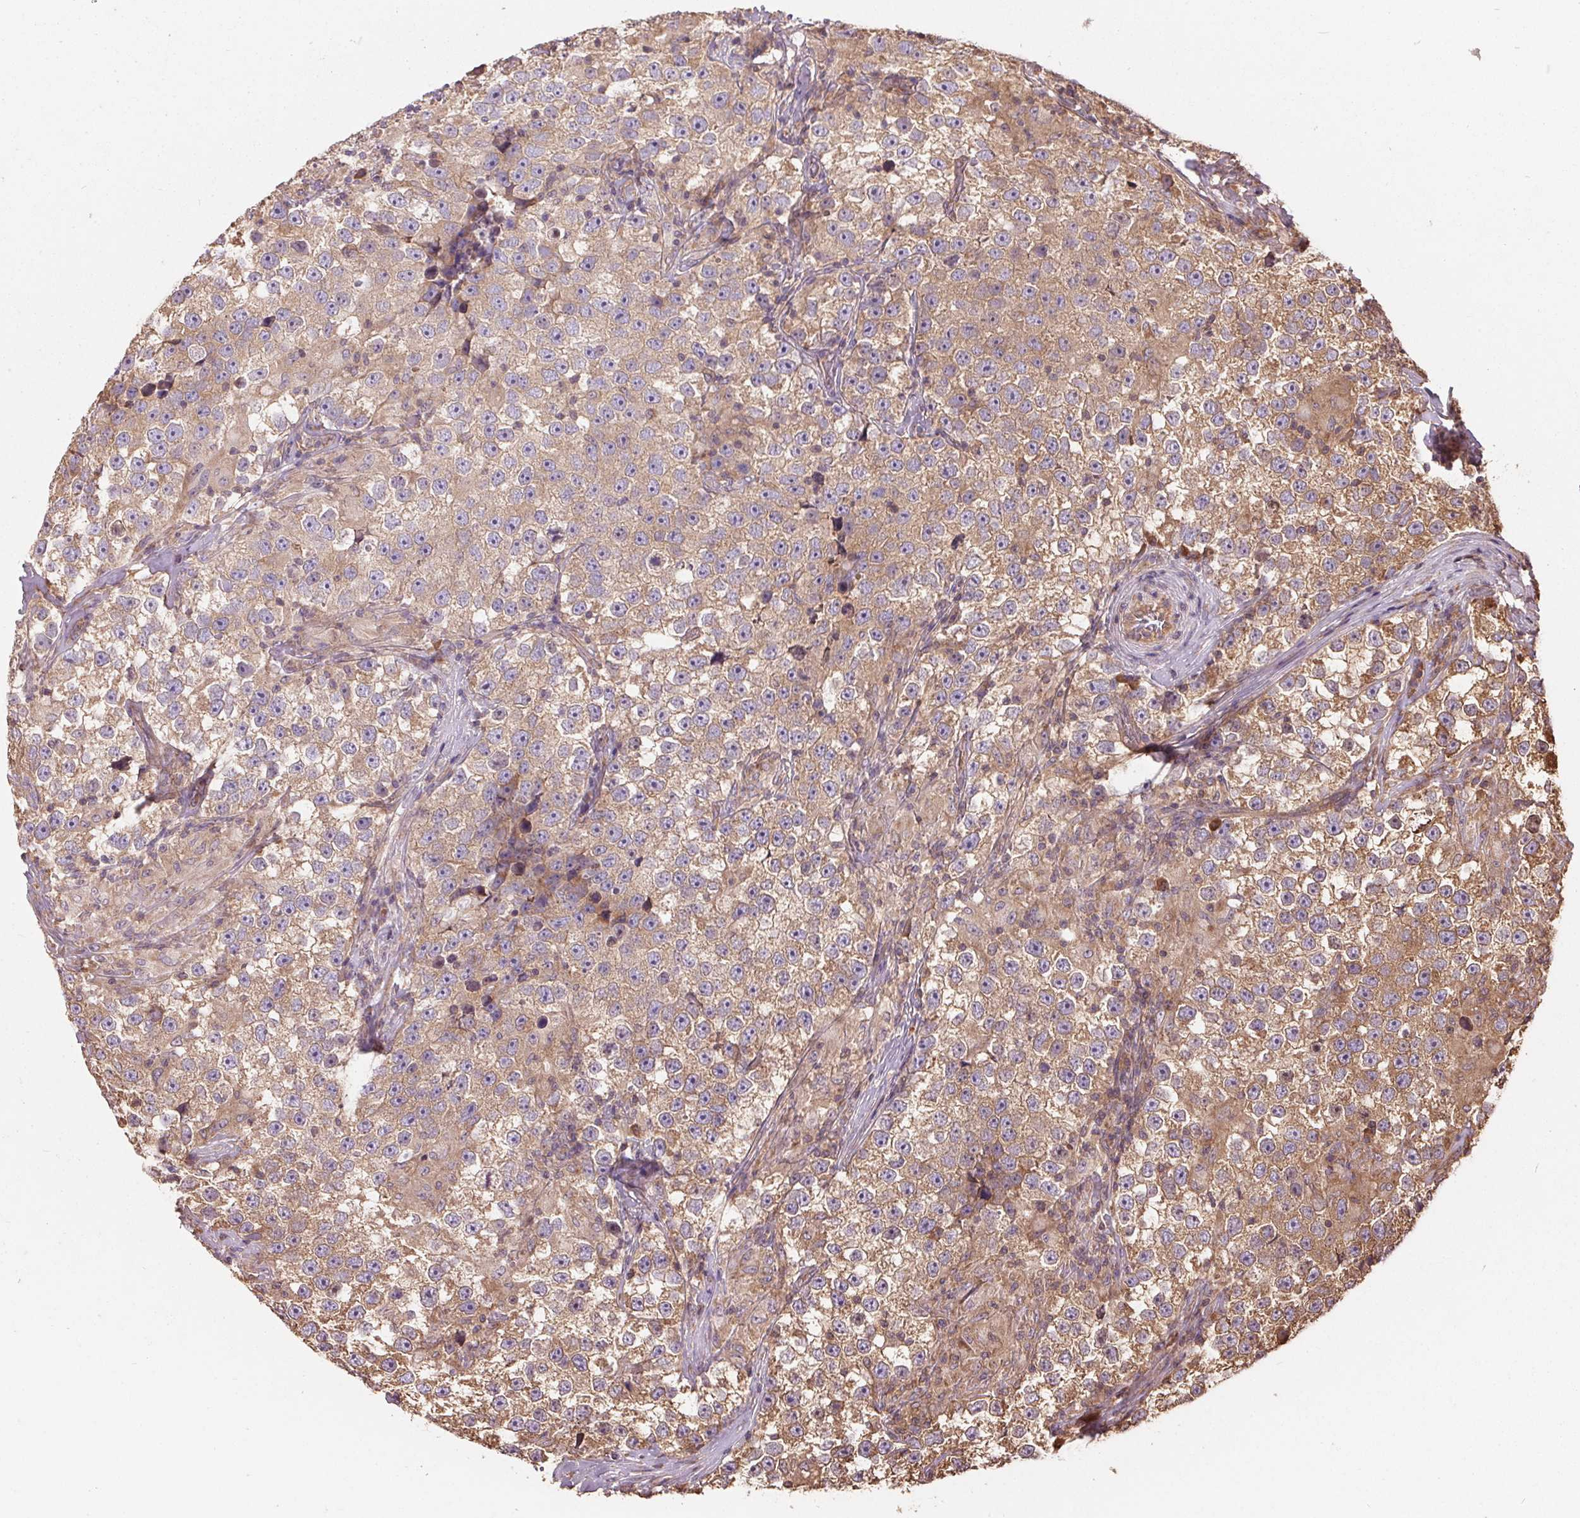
{"staining": {"intensity": "moderate", "quantity": ">75%", "location": "cytoplasmic/membranous"}, "tissue": "testis cancer", "cell_type": "Tumor cells", "image_type": "cancer", "snomed": [{"axis": "morphology", "description": "Seminoma, NOS"}, {"axis": "topography", "description": "Testis"}], "caption": "Moderate cytoplasmic/membranous protein staining is present in about >75% of tumor cells in testis cancer. The staining was performed using DAB (3,3'-diaminobenzidine), with brown indicating positive protein expression. Nuclei are stained blue with hematoxylin.", "gene": "EIF2S1", "patient": {"sex": "male", "age": 46}}